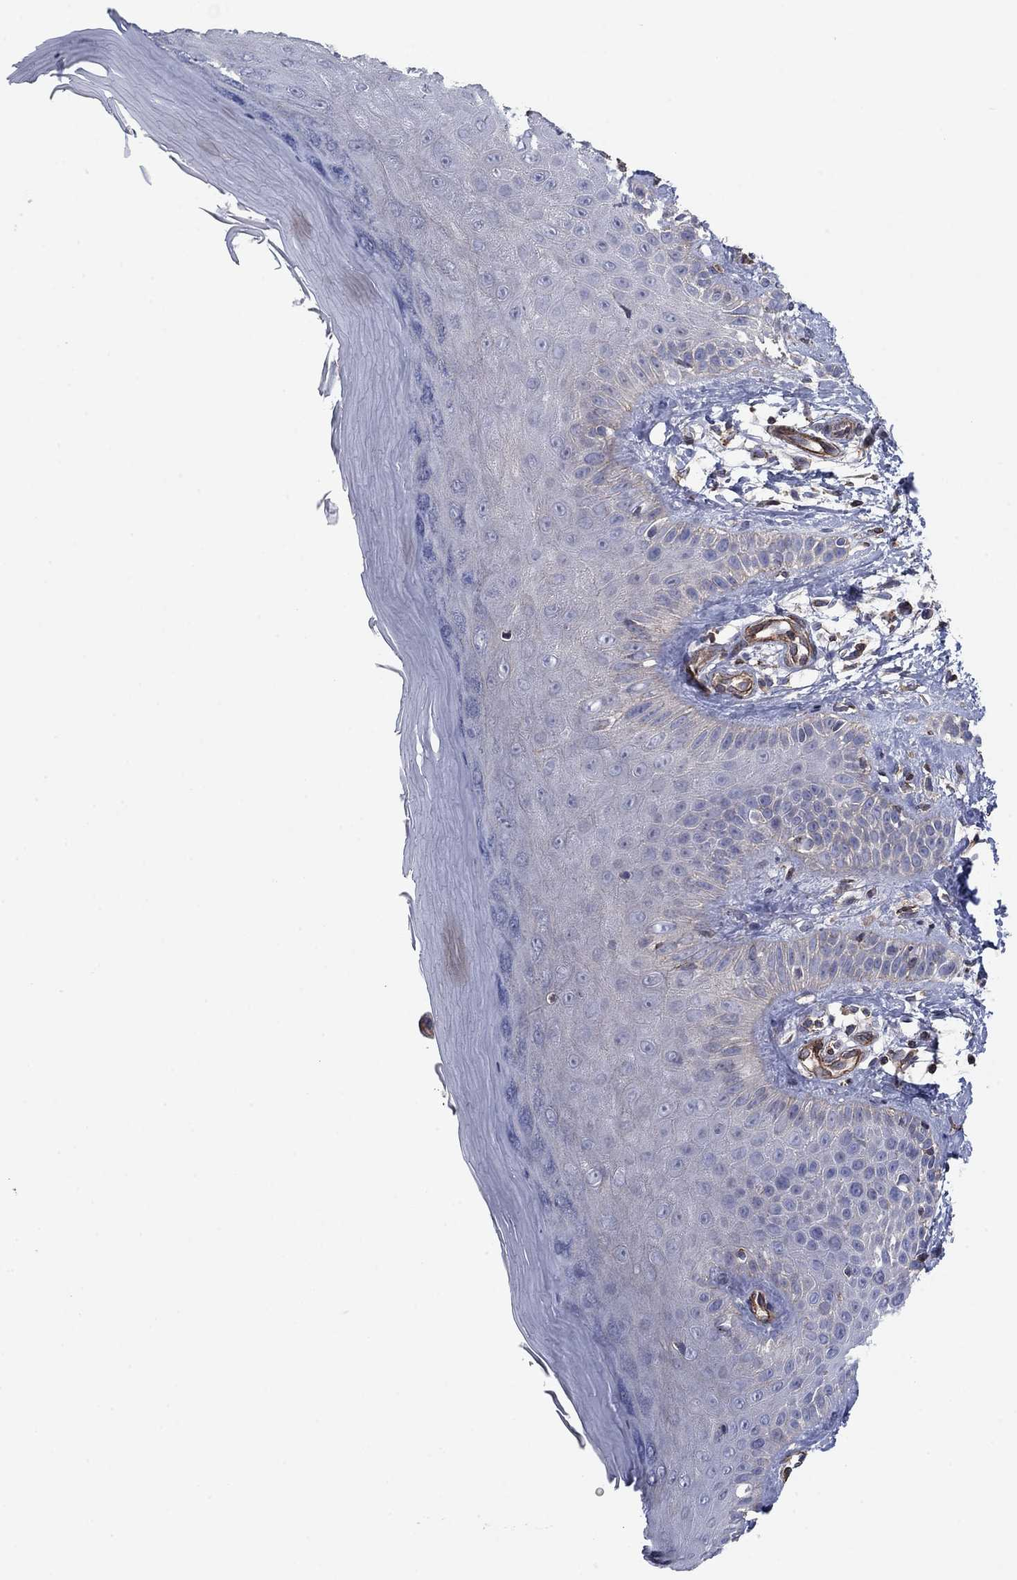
{"staining": {"intensity": "negative", "quantity": "none", "location": "none"}, "tissue": "skin", "cell_type": "Fibroblasts", "image_type": "normal", "snomed": [{"axis": "morphology", "description": "Normal tissue, NOS"}, {"axis": "morphology", "description": "Inflammation, NOS"}, {"axis": "morphology", "description": "Fibrosis, NOS"}, {"axis": "topography", "description": "Skin"}], "caption": "Protein analysis of benign skin shows no significant positivity in fibroblasts.", "gene": "PSD4", "patient": {"sex": "male", "age": 71}}